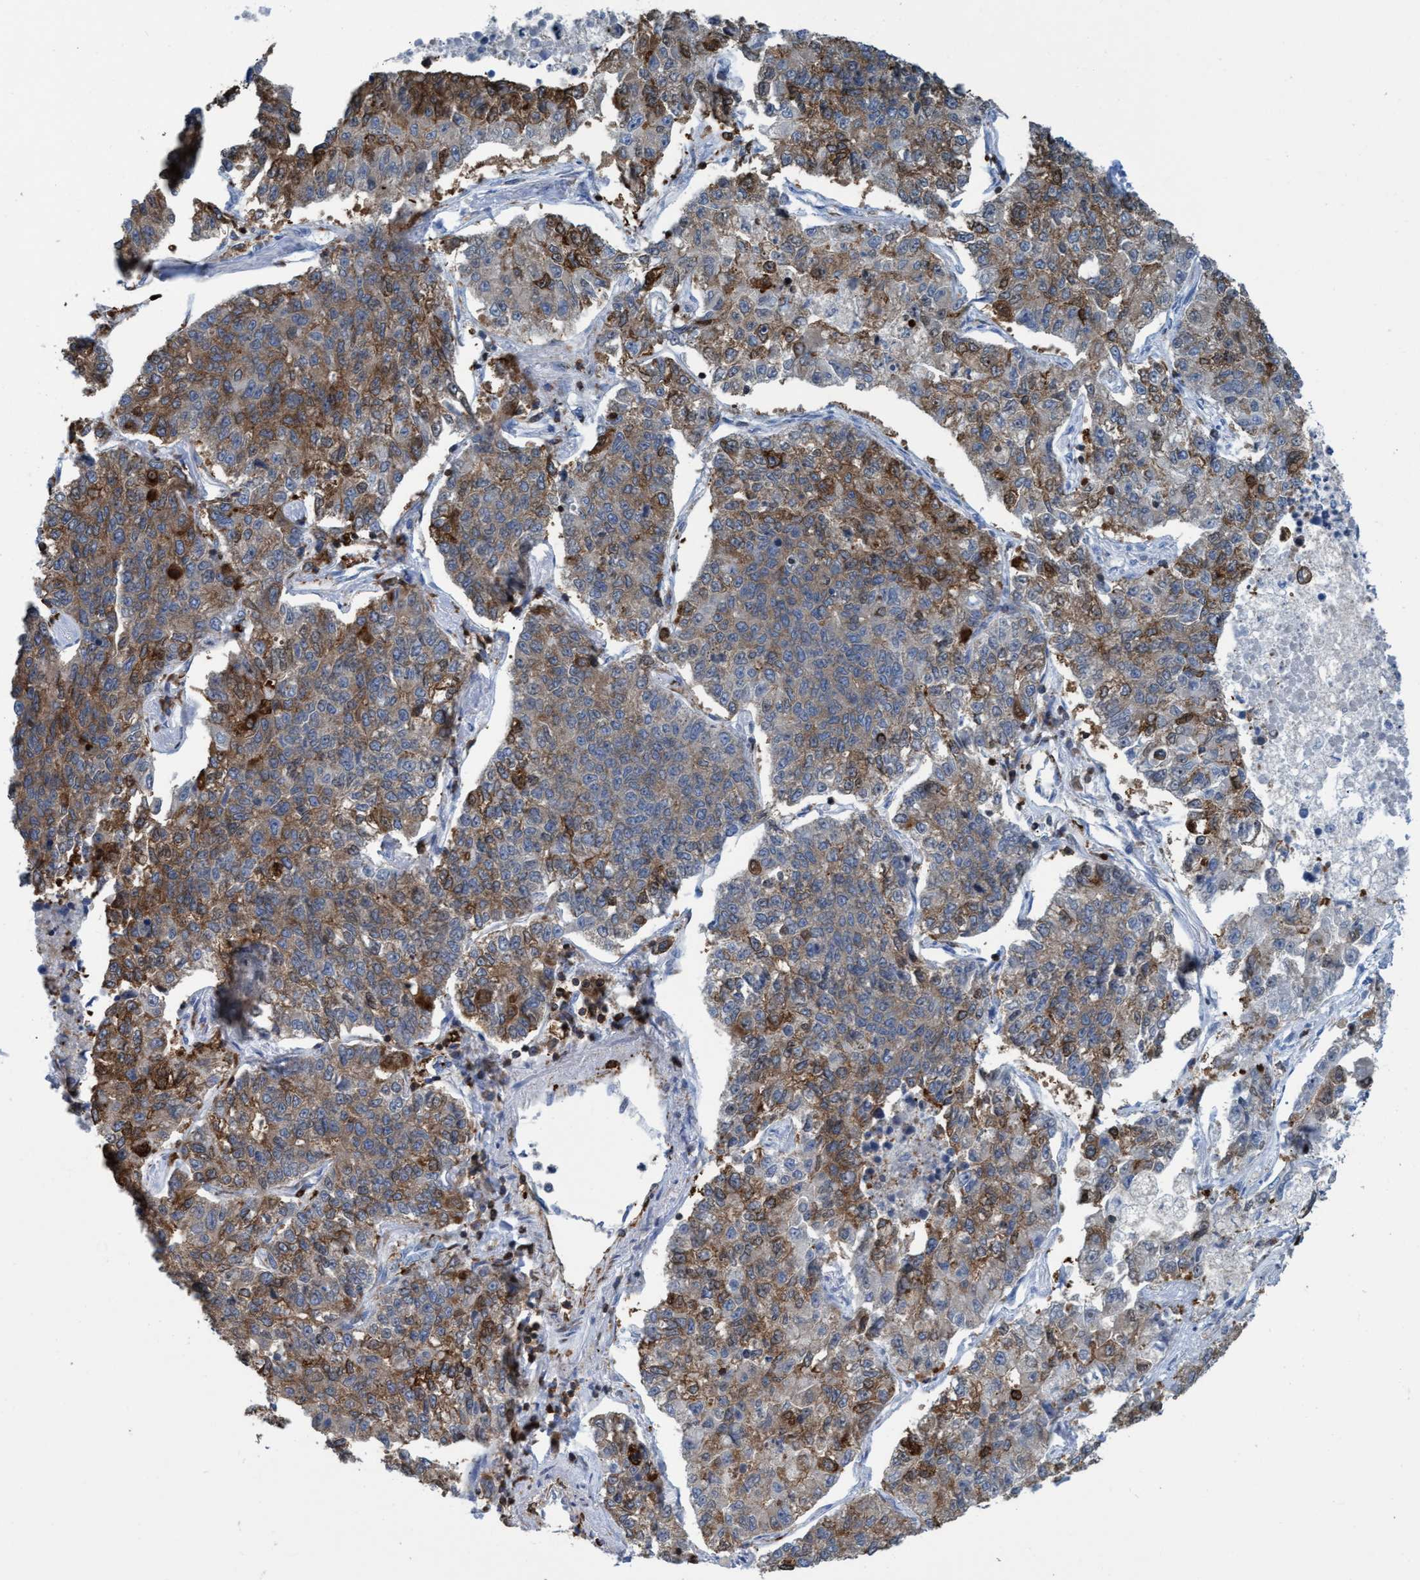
{"staining": {"intensity": "moderate", "quantity": ">75%", "location": "cytoplasmic/membranous"}, "tissue": "lung cancer", "cell_type": "Tumor cells", "image_type": "cancer", "snomed": [{"axis": "morphology", "description": "Adenocarcinoma, NOS"}, {"axis": "topography", "description": "Lung"}], "caption": "This is an image of immunohistochemistry staining of lung cancer, which shows moderate positivity in the cytoplasmic/membranous of tumor cells.", "gene": "EZR", "patient": {"sex": "male", "age": 49}}